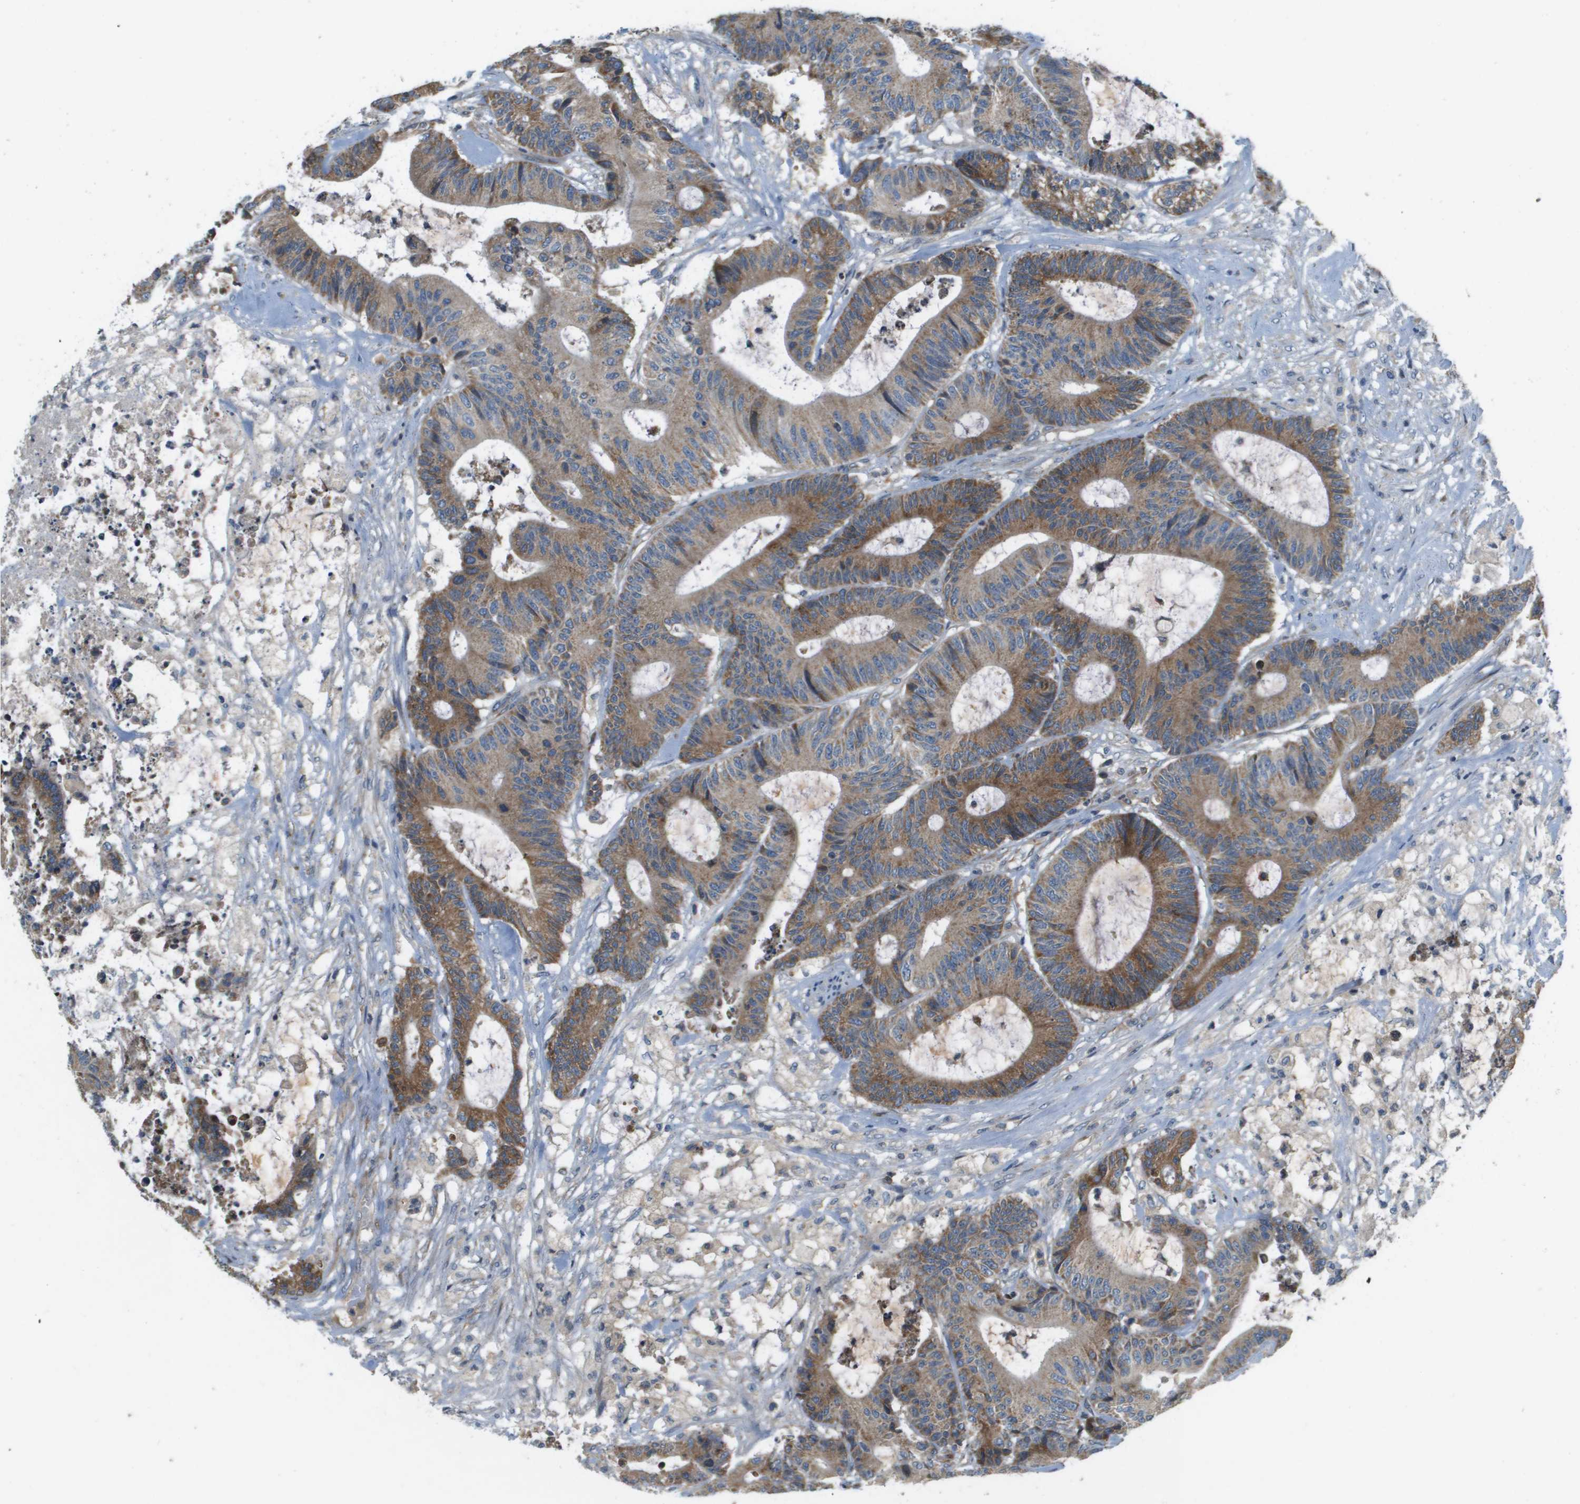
{"staining": {"intensity": "moderate", "quantity": ">75%", "location": "cytoplasmic/membranous"}, "tissue": "colorectal cancer", "cell_type": "Tumor cells", "image_type": "cancer", "snomed": [{"axis": "morphology", "description": "Adenocarcinoma, NOS"}, {"axis": "topography", "description": "Colon"}], "caption": "Protein expression analysis of human adenocarcinoma (colorectal) reveals moderate cytoplasmic/membranous staining in approximately >75% of tumor cells.", "gene": "SAMSN1", "patient": {"sex": "female", "age": 84}}